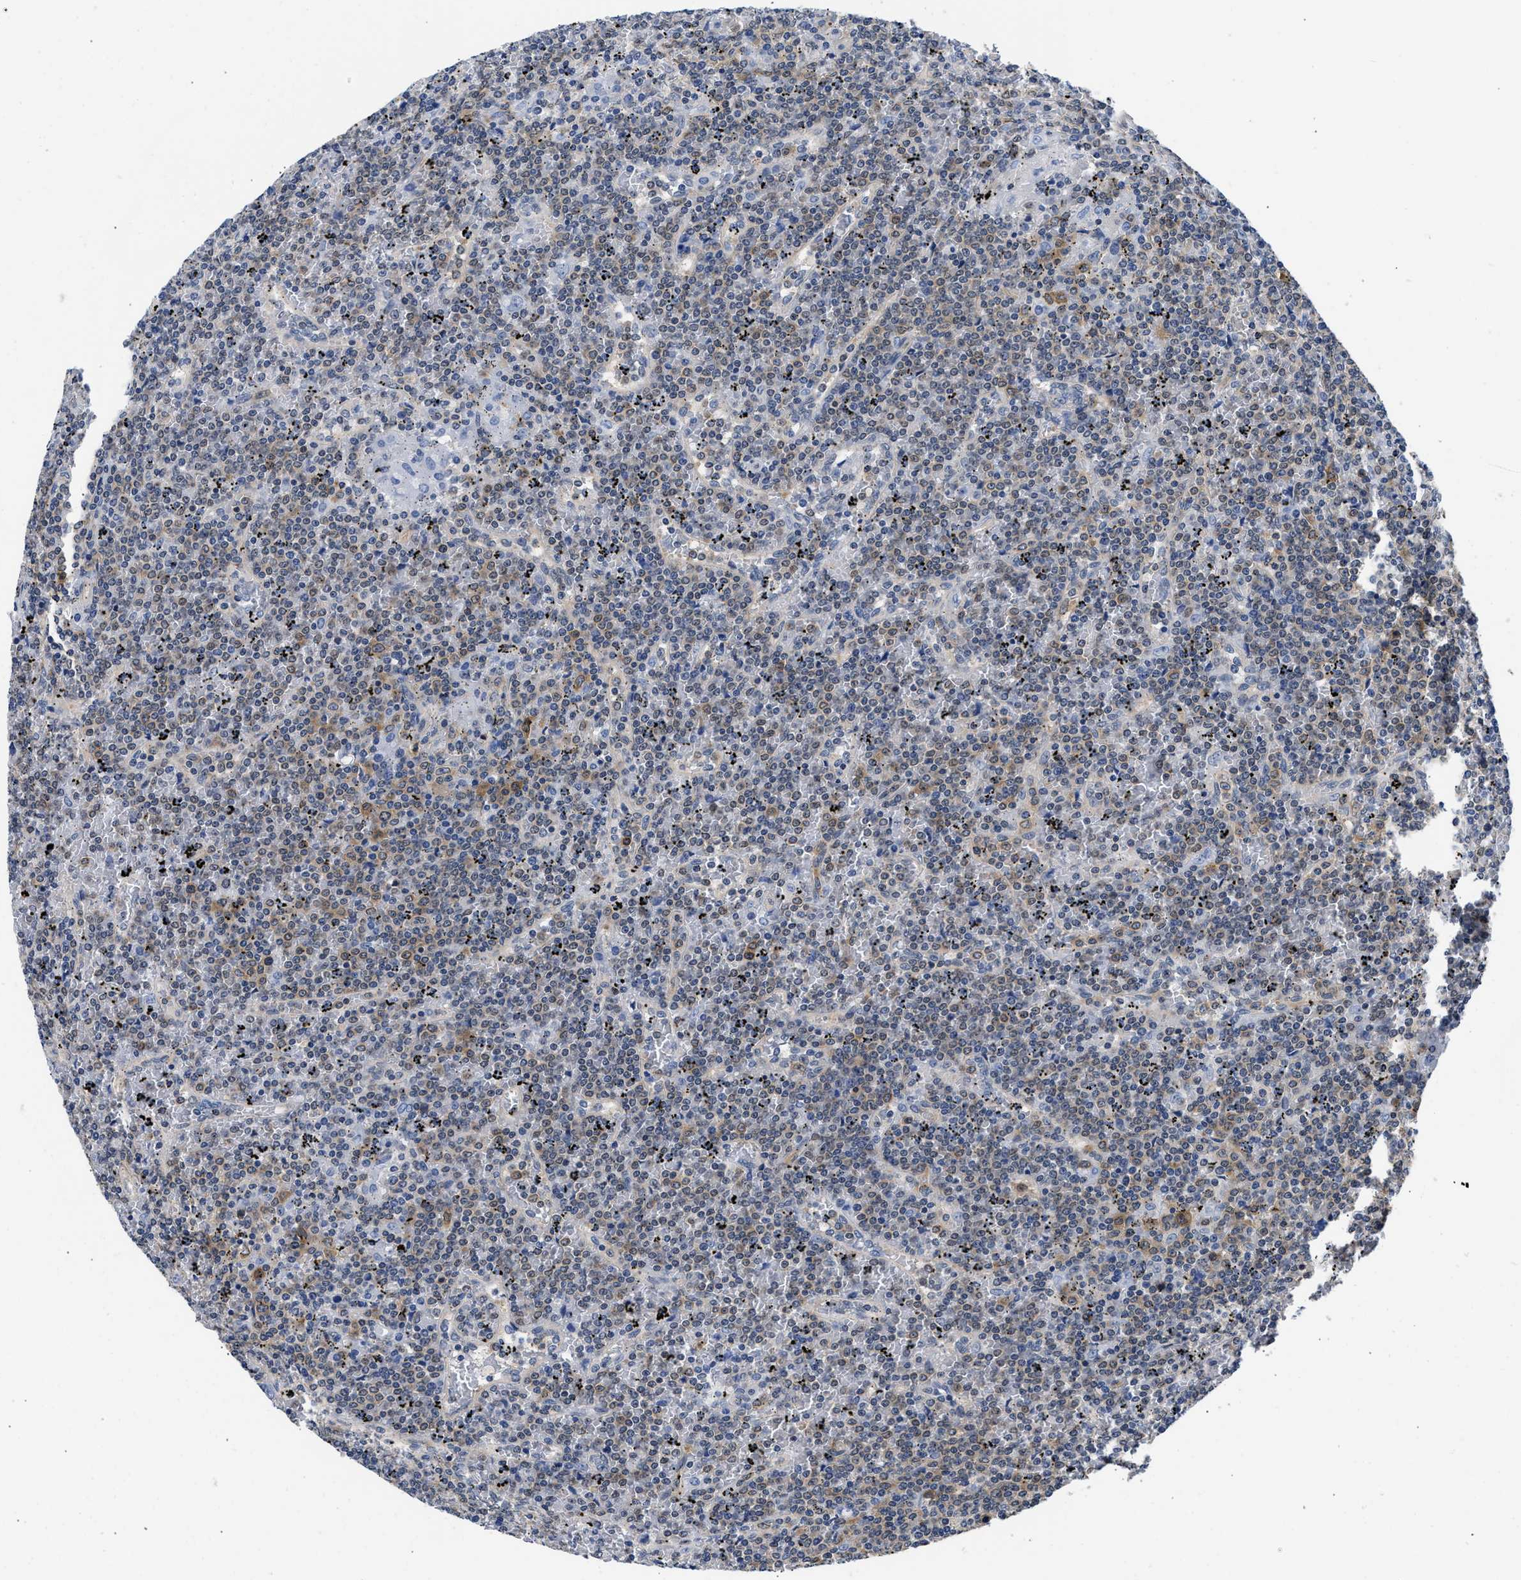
{"staining": {"intensity": "weak", "quantity": "<25%", "location": "cytoplasmic/membranous"}, "tissue": "lymphoma", "cell_type": "Tumor cells", "image_type": "cancer", "snomed": [{"axis": "morphology", "description": "Malignant lymphoma, non-Hodgkin's type, Low grade"}, {"axis": "topography", "description": "Spleen"}], "caption": "Immunohistochemistry photomicrograph of neoplastic tissue: human lymphoma stained with DAB displays no significant protein staining in tumor cells.", "gene": "XPO5", "patient": {"sex": "female", "age": 19}}